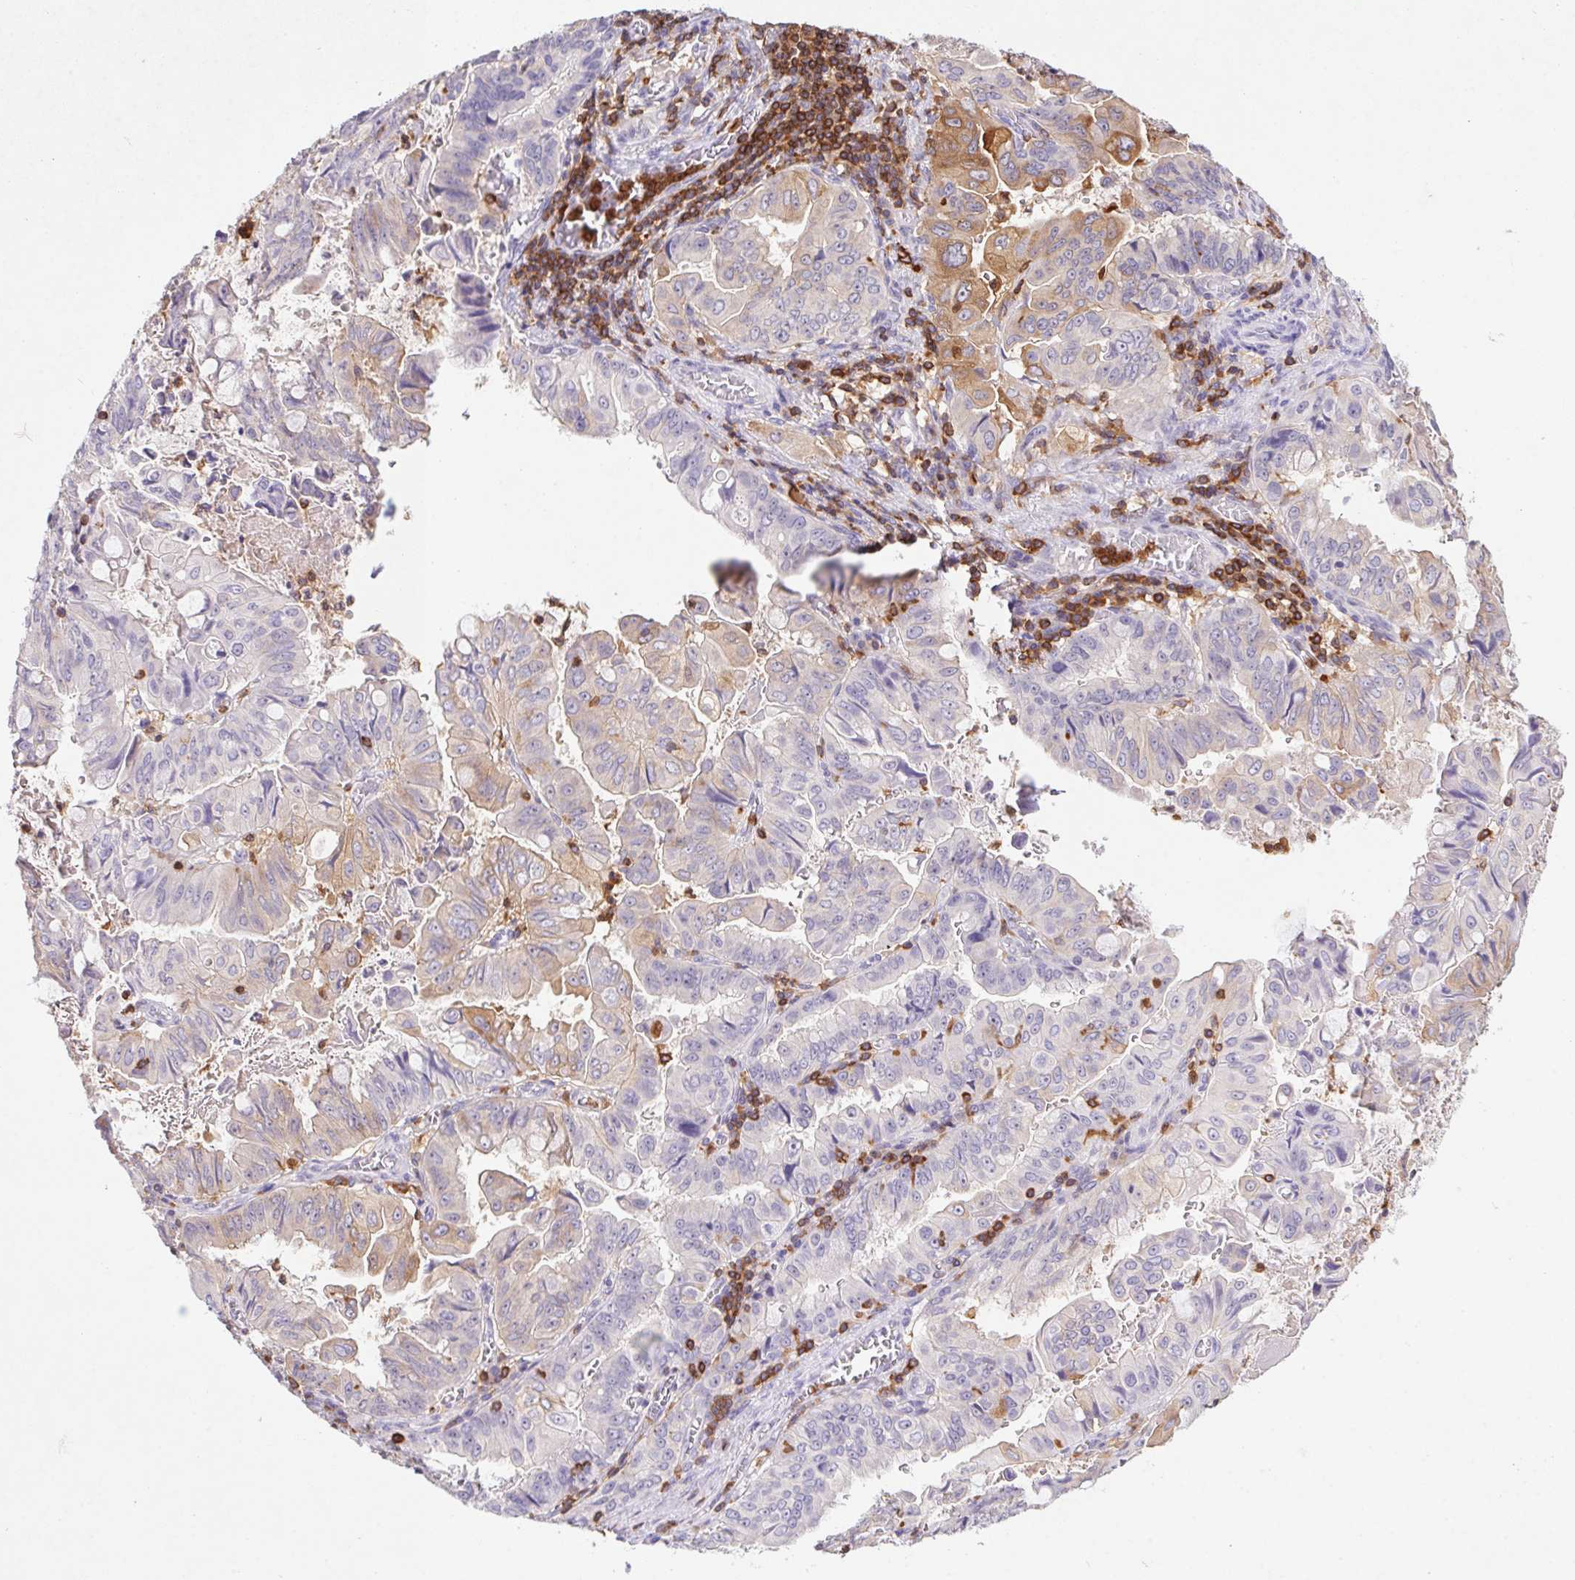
{"staining": {"intensity": "moderate", "quantity": "<25%", "location": "cytoplasmic/membranous"}, "tissue": "stomach cancer", "cell_type": "Tumor cells", "image_type": "cancer", "snomed": [{"axis": "morphology", "description": "Adenocarcinoma, NOS"}, {"axis": "topography", "description": "Stomach, upper"}], "caption": "Immunohistochemical staining of human stomach adenocarcinoma displays moderate cytoplasmic/membranous protein positivity in about <25% of tumor cells.", "gene": "APBB1IP", "patient": {"sex": "male", "age": 80}}